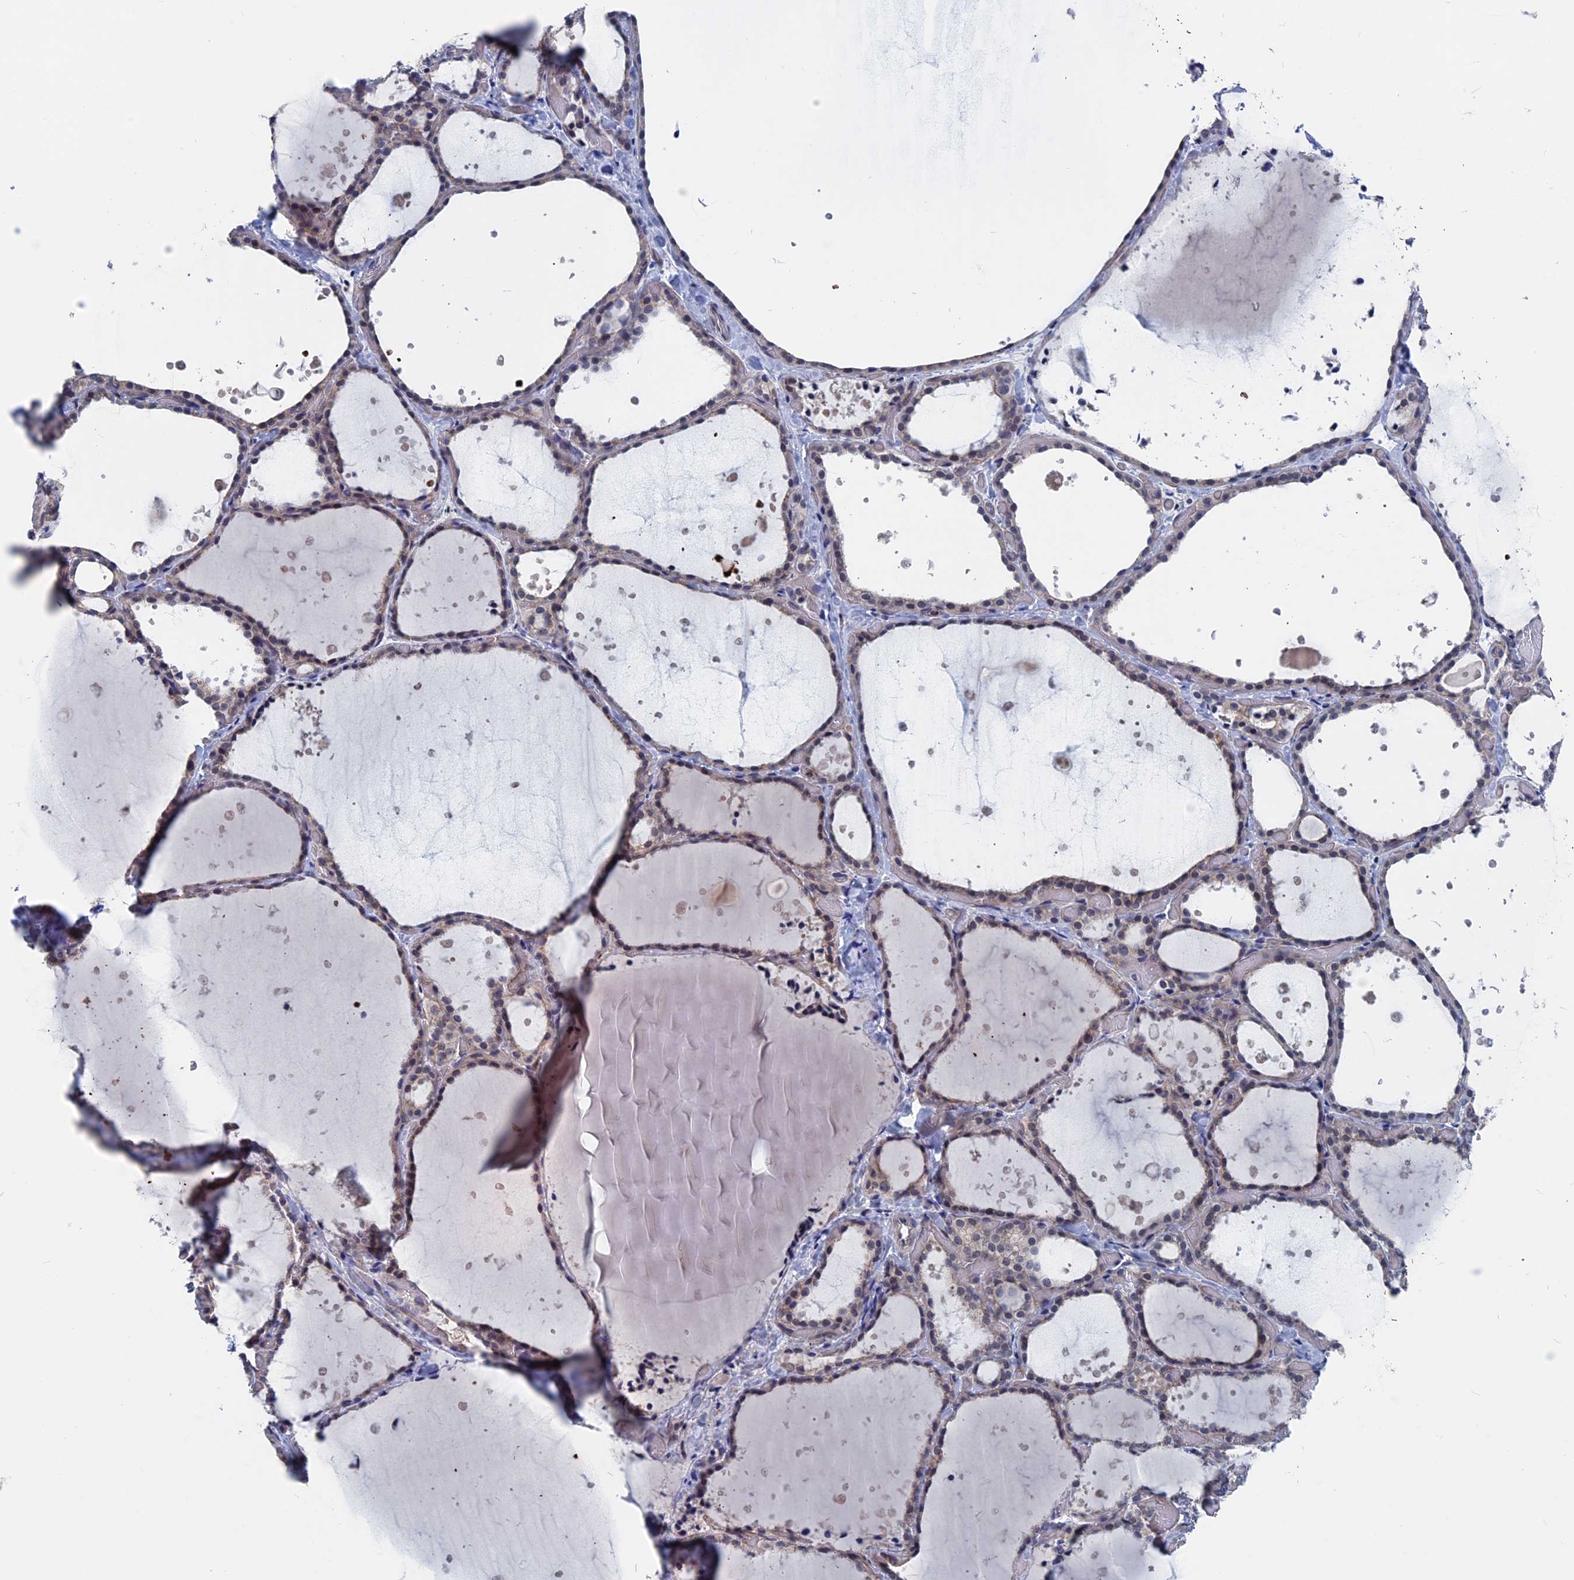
{"staining": {"intensity": "weak", "quantity": "25%-75%", "location": "nuclear"}, "tissue": "thyroid gland", "cell_type": "Glandular cells", "image_type": "normal", "snomed": [{"axis": "morphology", "description": "Normal tissue, NOS"}, {"axis": "topography", "description": "Thyroid gland"}], "caption": "Immunohistochemical staining of normal thyroid gland reveals low levels of weak nuclear expression in approximately 25%-75% of glandular cells. (Stains: DAB (3,3'-diaminobenzidine) in brown, nuclei in blue, Microscopy: brightfield microscopy at high magnification).", "gene": "MARCHF3", "patient": {"sex": "female", "age": 44}}